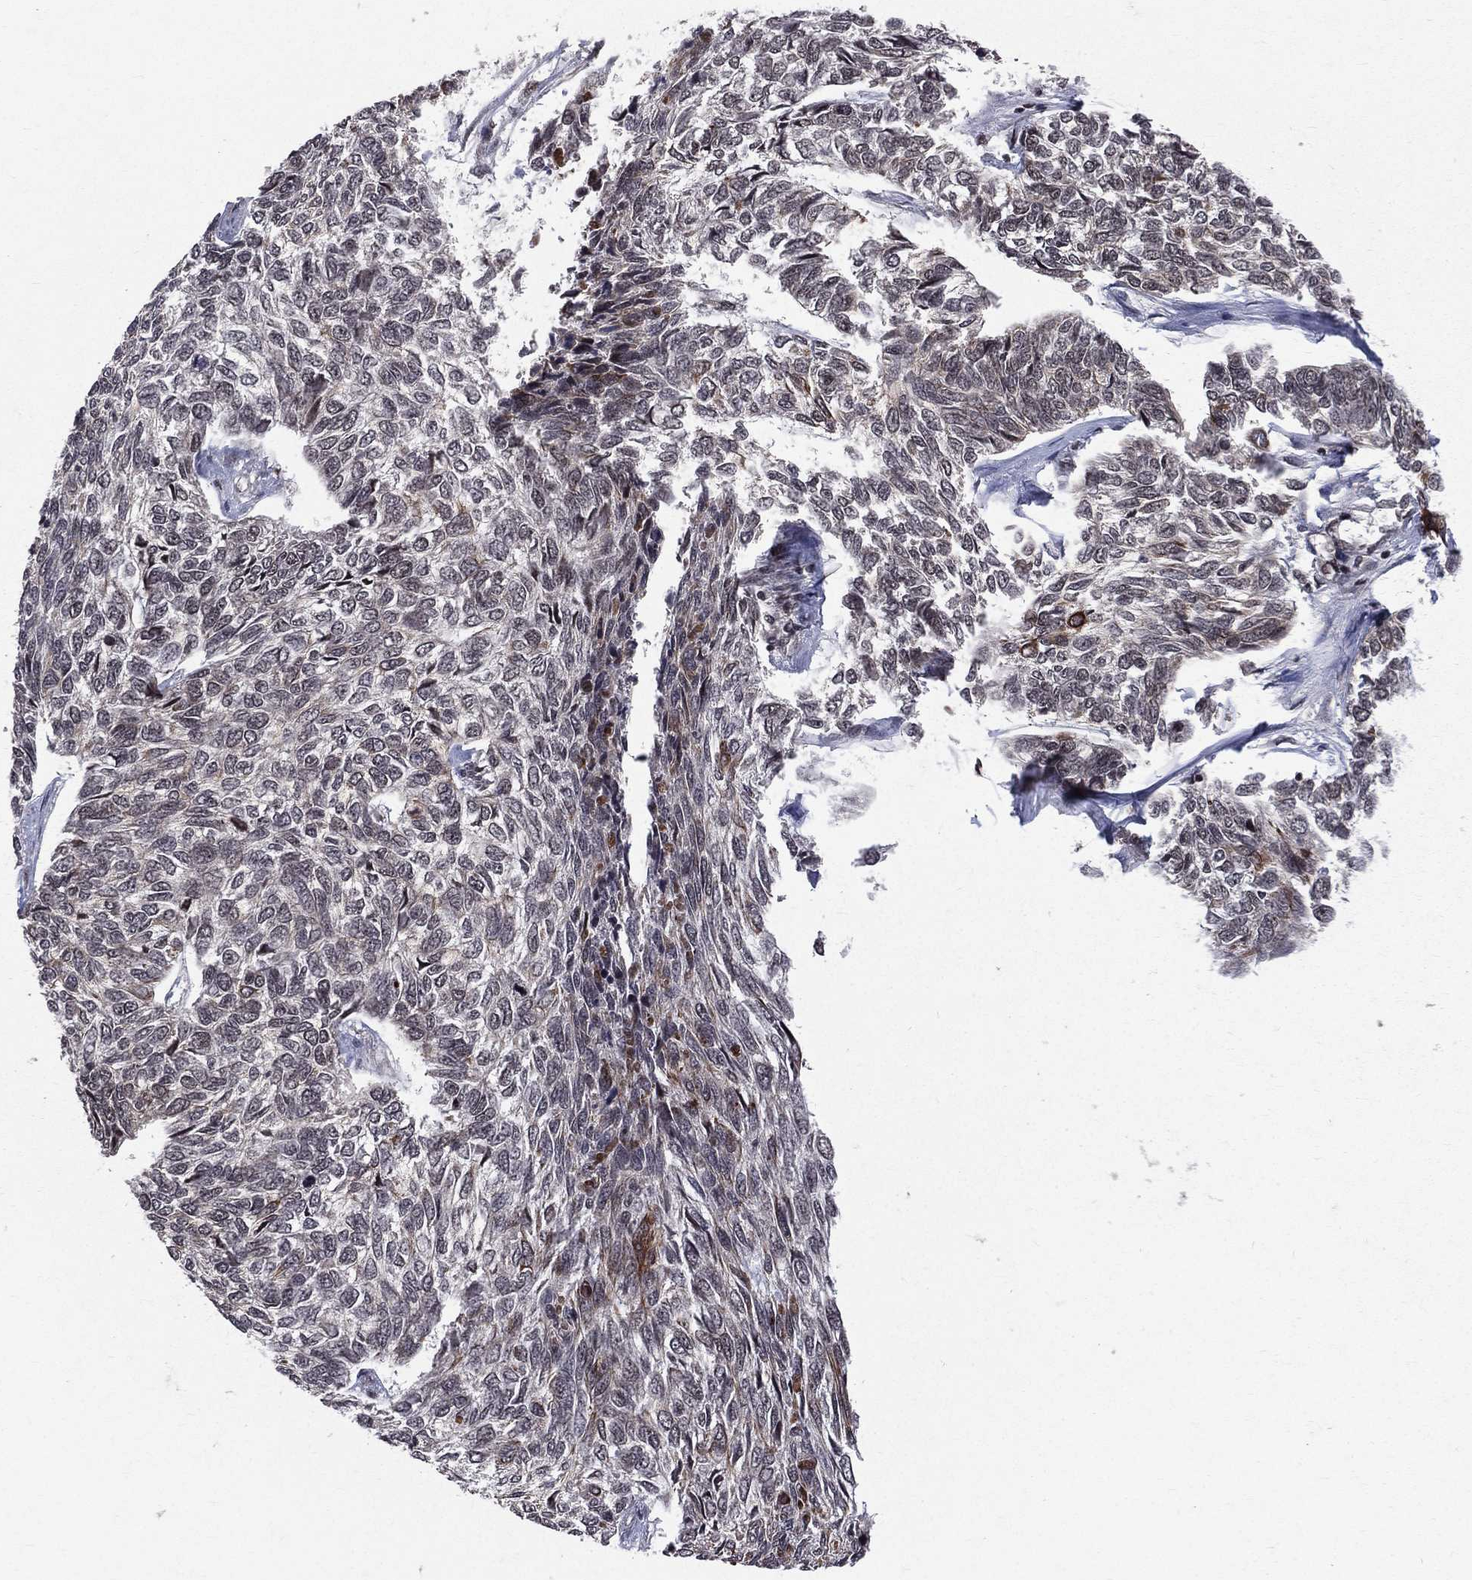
{"staining": {"intensity": "negative", "quantity": "none", "location": "none"}, "tissue": "skin cancer", "cell_type": "Tumor cells", "image_type": "cancer", "snomed": [{"axis": "morphology", "description": "Basal cell carcinoma"}, {"axis": "topography", "description": "Skin"}], "caption": "Immunohistochemistry (IHC) image of human basal cell carcinoma (skin) stained for a protein (brown), which reveals no expression in tumor cells.", "gene": "SMC3", "patient": {"sex": "female", "age": 65}}